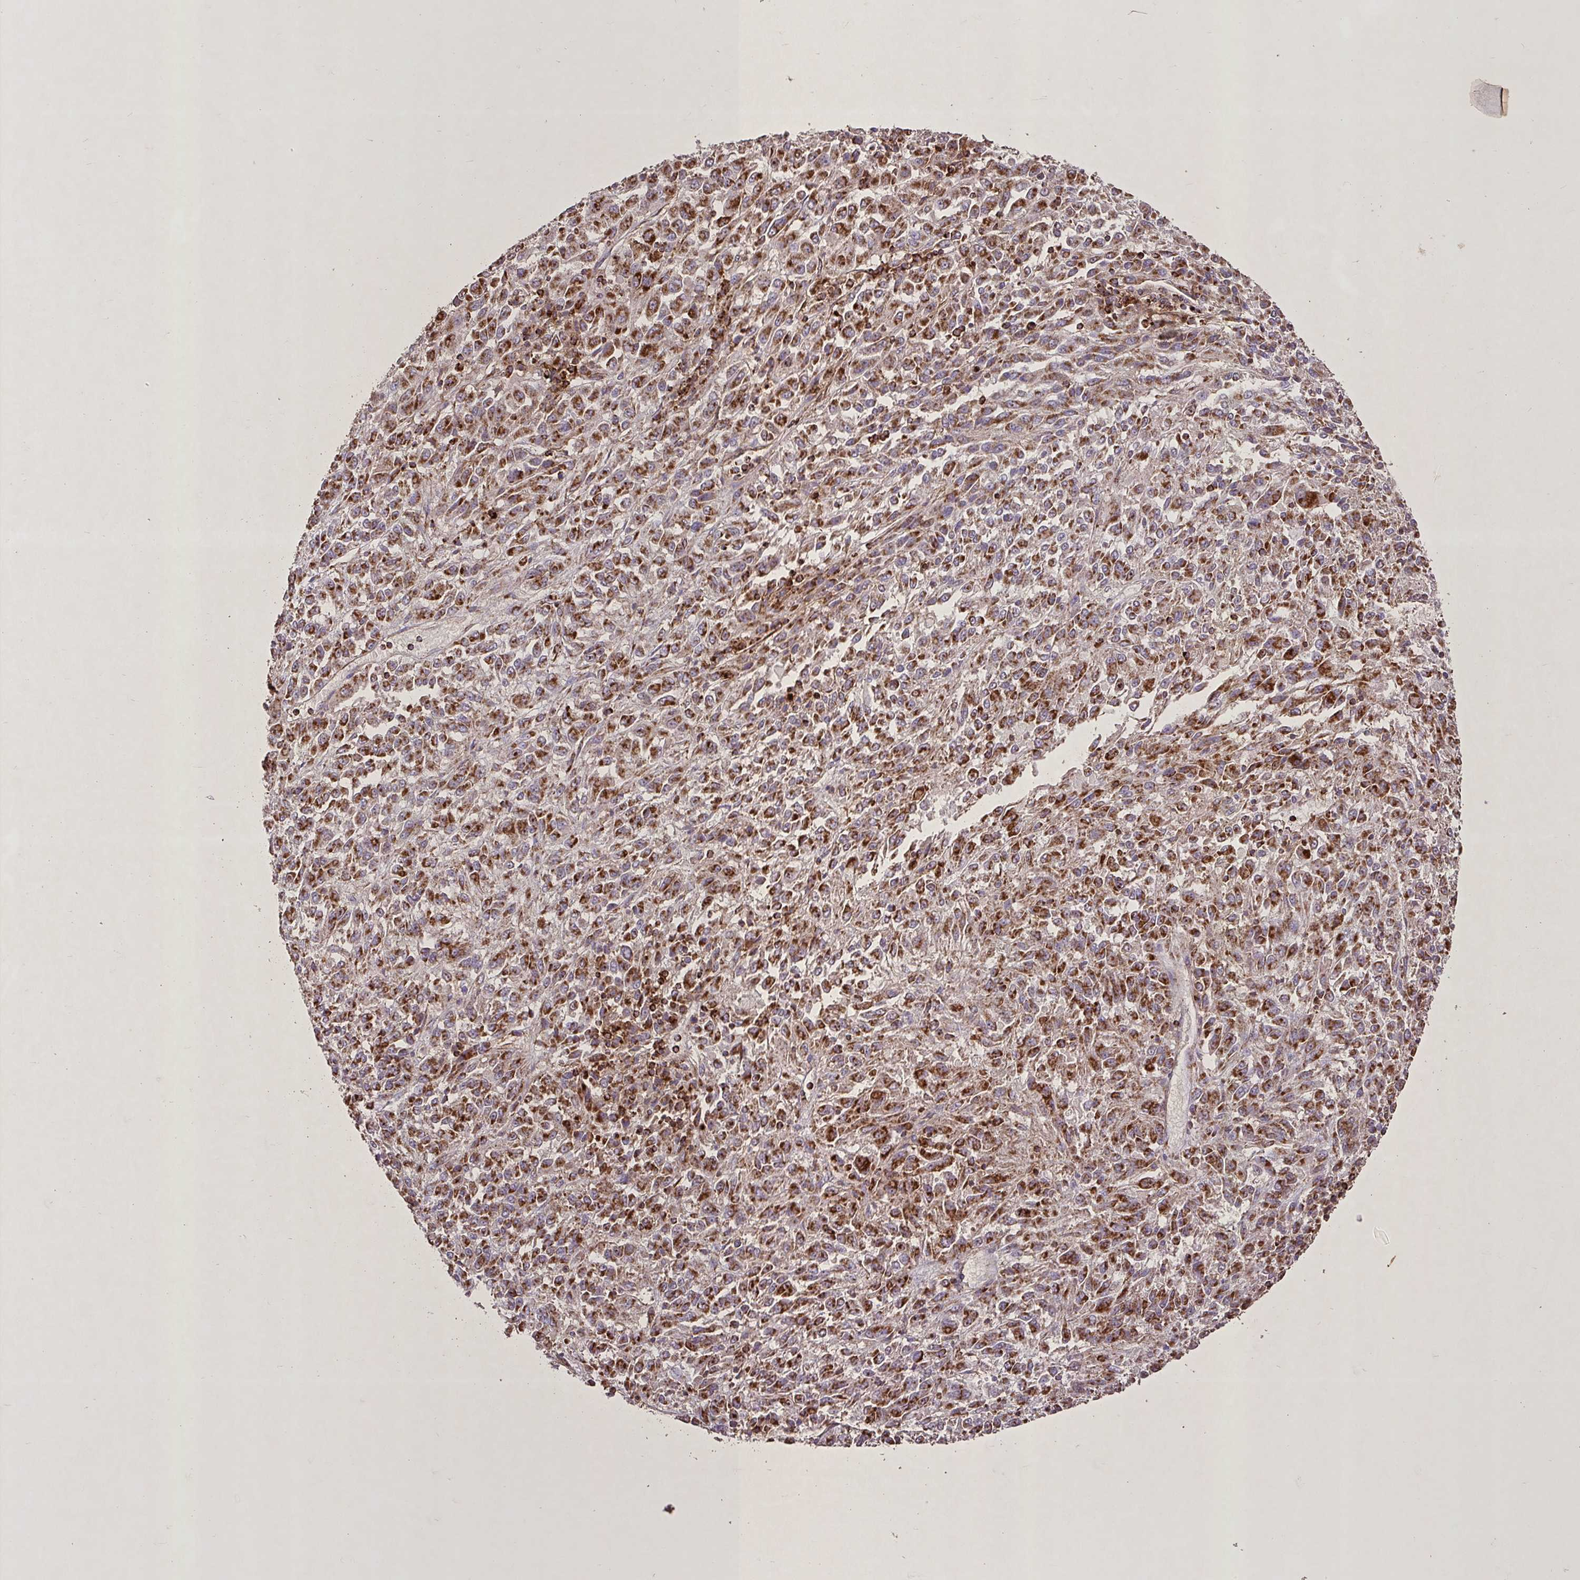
{"staining": {"intensity": "strong", "quantity": ">75%", "location": "cytoplasmic/membranous"}, "tissue": "melanoma", "cell_type": "Tumor cells", "image_type": "cancer", "snomed": [{"axis": "morphology", "description": "Malignant melanoma, Metastatic site"}, {"axis": "topography", "description": "Lung"}], "caption": "The photomicrograph demonstrates immunohistochemical staining of malignant melanoma (metastatic site). There is strong cytoplasmic/membranous positivity is identified in approximately >75% of tumor cells.", "gene": "AGK", "patient": {"sex": "male", "age": 64}}